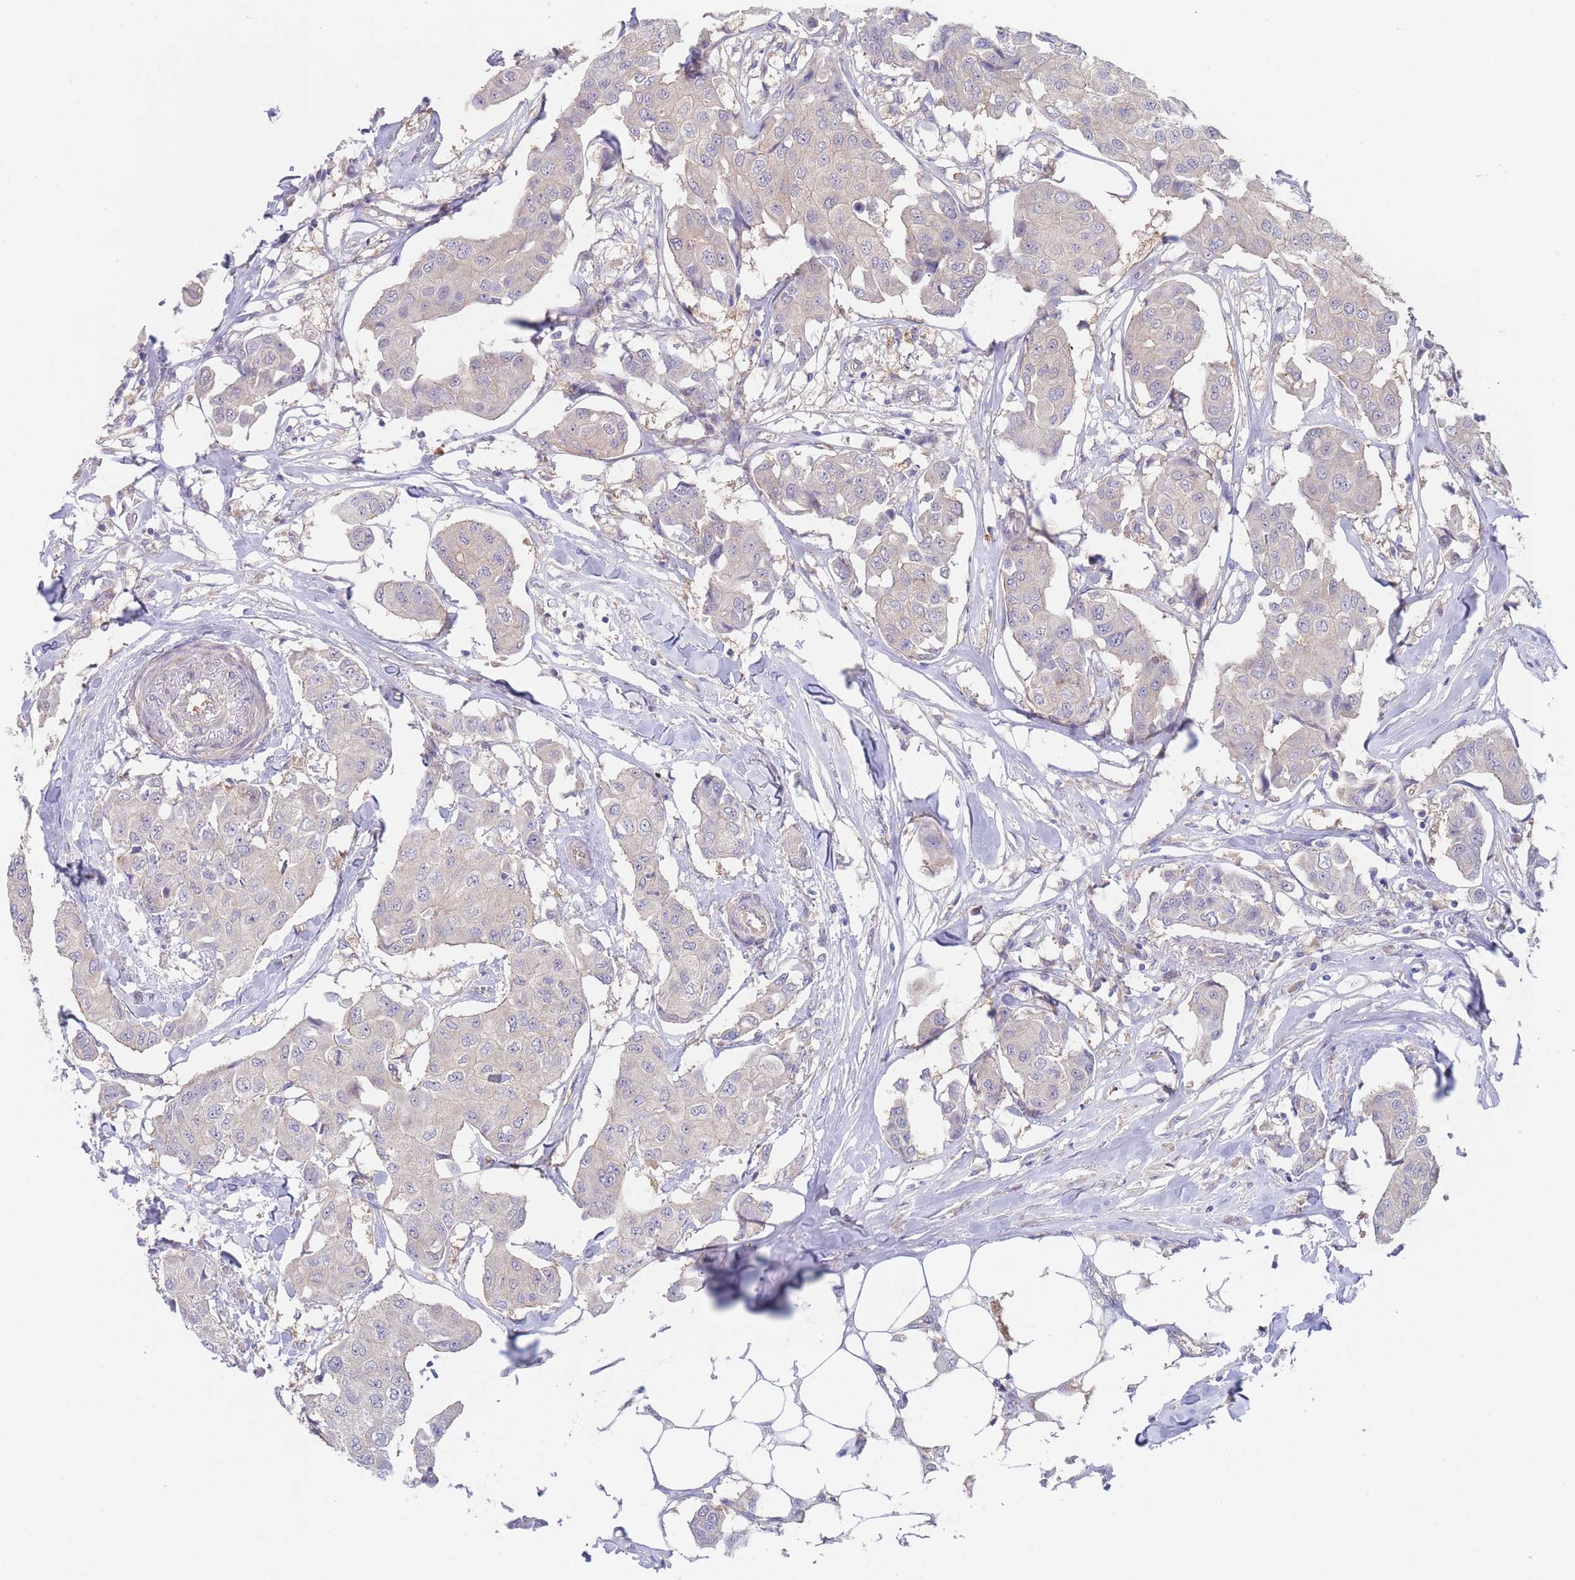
{"staining": {"intensity": "weak", "quantity": "<25%", "location": "cytoplasmic/membranous"}, "tissue": "breast cancer", "cell_type": "Tumor cells", "image_type": "cancer", "snomed": [{"axis": "morphology", "description": "Duct carcinoma"}, {"axis": "topography", "description": "Breast"}, {"axis": "topography", "description": "Lymph node"}], "caption": "IHC photomicrograph of neoplastic tissue: human breast cancer stained with DAB exhibits no significant protein expression in tumor cells.", "gene": "ZNF281", "patient": {"sex": "female", "age": 80}}